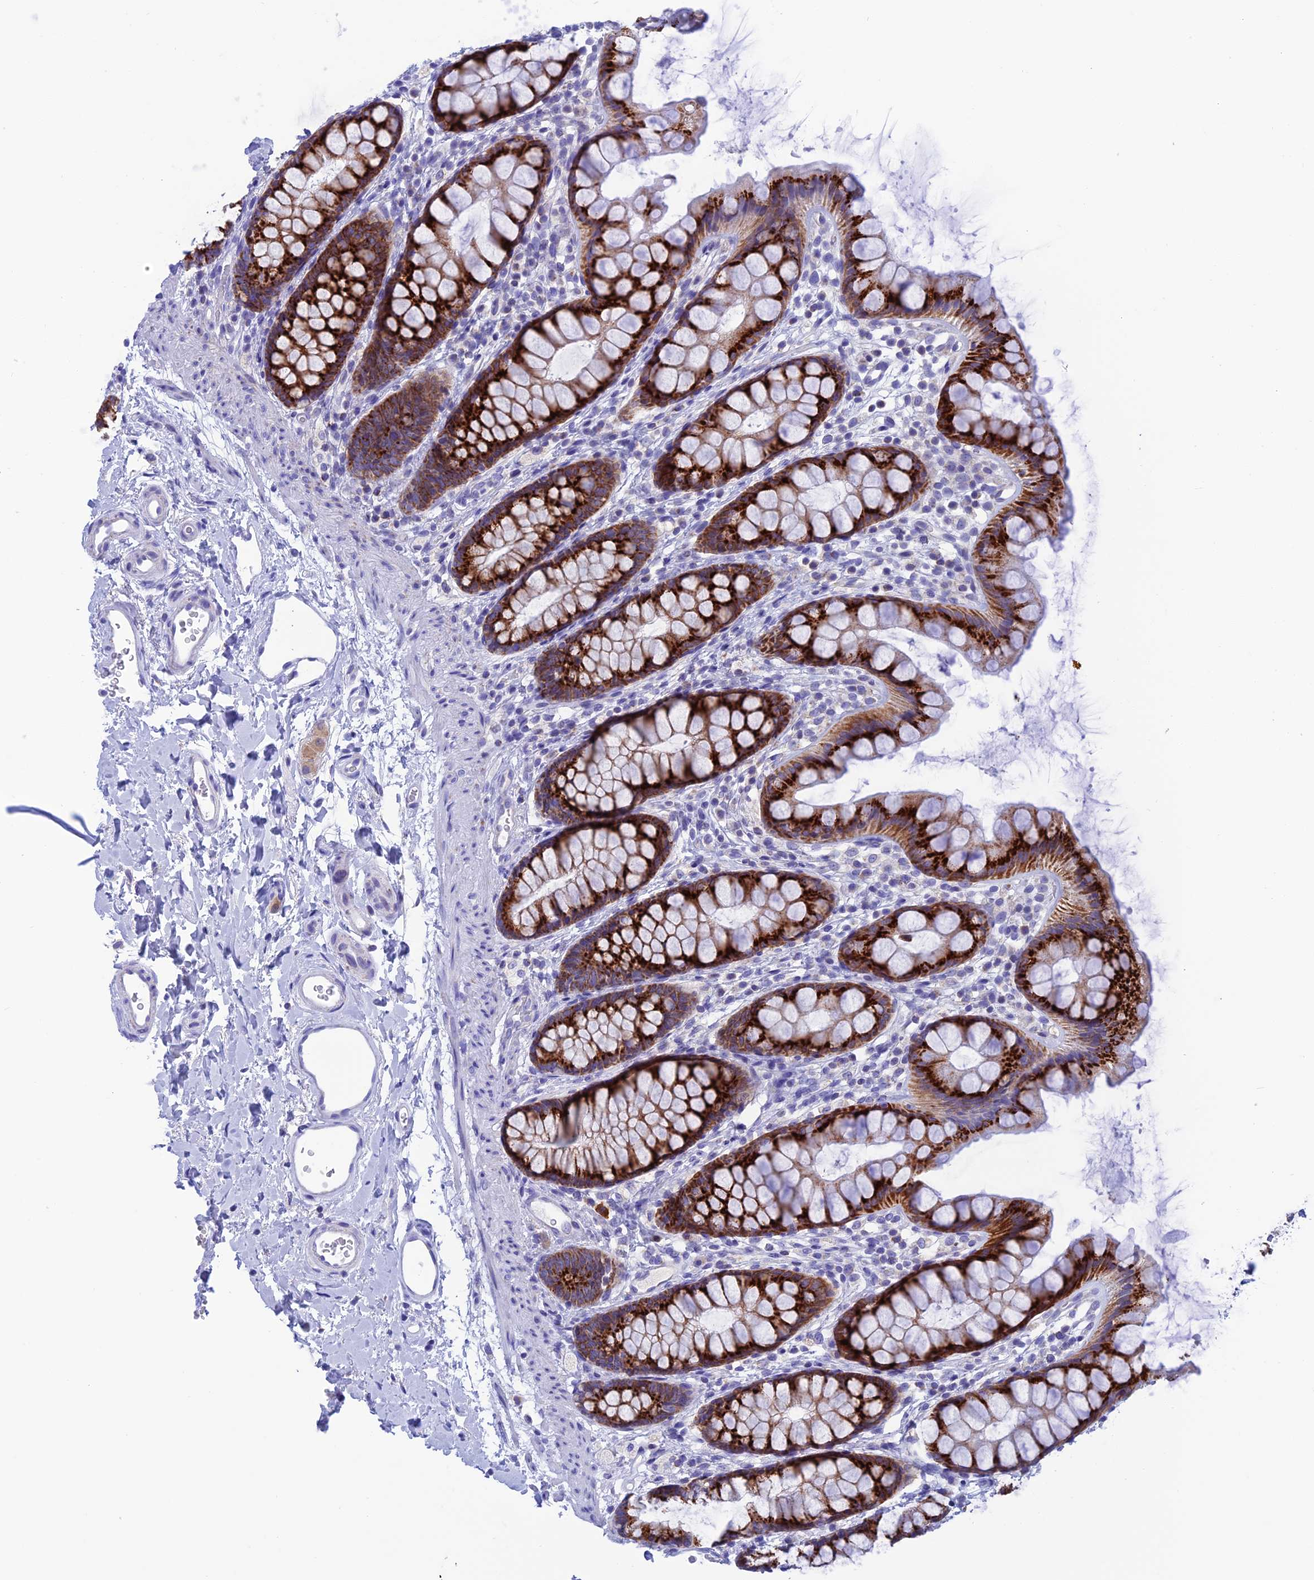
{"staining": {"intensity": "strong", "quantity": ">75%", "location": "cytoplasmic/membranous"}, "tissue": "rectum", "cell_type": "Glandular cells", "image_type": "normal", "snomed": [{"axis": "morphology", "description": "Normal tissue, NOS"}, {"axis": "topography", "description": "Rectum"}], "caption": "An immunohistochemistry (IHC) histopathology image of benign tissue is shown. Protein staining in brown labels strong cytoplasmic/membranous positivity in rectum within glandular cells.", "gene": "NXPE4", "patient": {"sex": "female", "age": 65}}